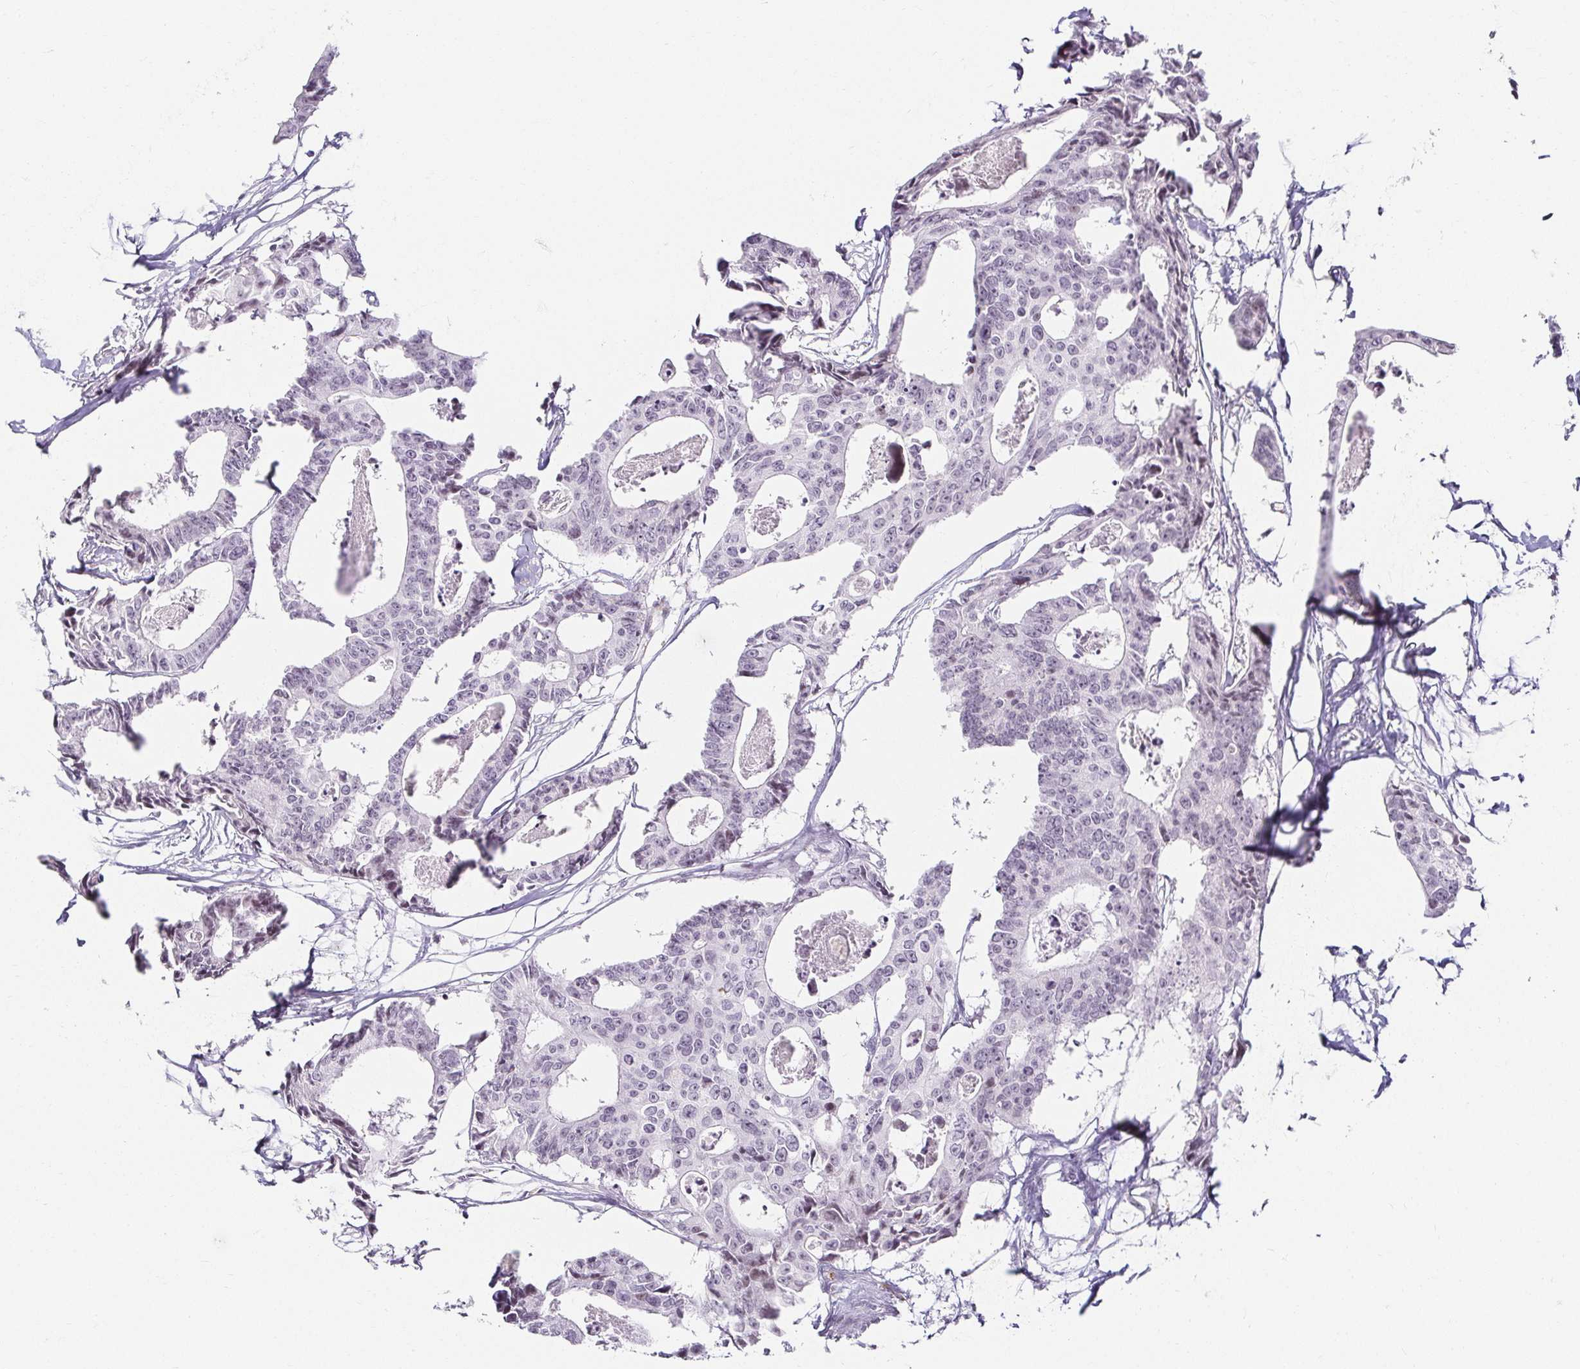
{"staining": {"intensity": "negative", "quantity": "none", "location": "none"}, "tissue": "colorectal cancer", "cell_type": "Tumor cells", "image_type": "cancer", "snomed": [{"axis": "morphology", "description": "Adenocarcinoma, NOS"}, {"axis": "topography", "description": "Rectum"}], "caption": "This is a micrograph of immunohistochemistry staining of colorectal adenocarcinoma, which shows no staining in tumor cells.", "gene": "ACAN", "patient": {"sex": "male", "age": 57}}